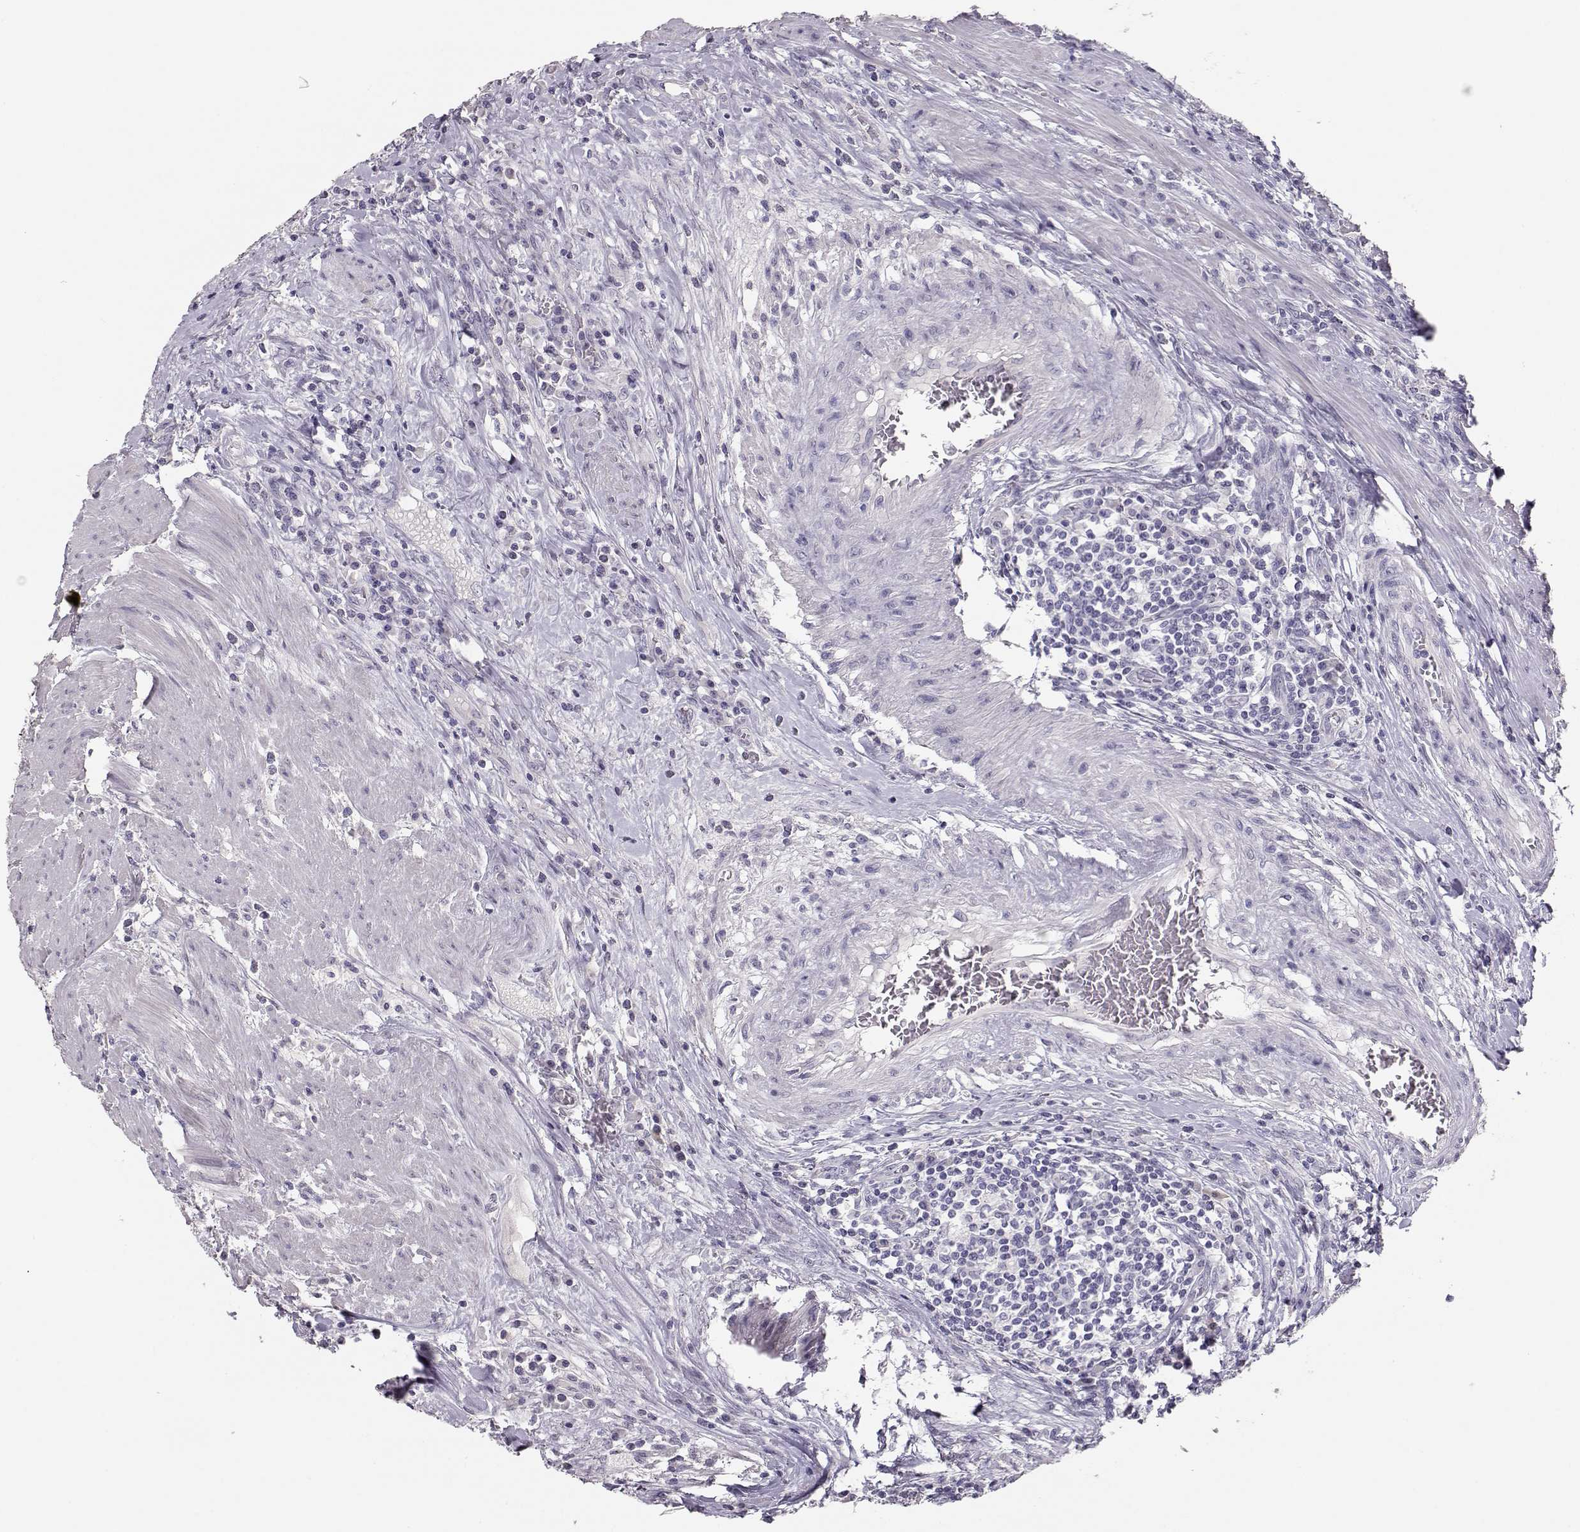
{"staining": {"intensity": "negative", "quantity": "none", "location": "none"}, "tissue": "colorectal cancer", "cell_type": "Tumor cells", "image_type": "cancer", "snomed": [{"axis": "morphology", "description": "Adenocarcinoma, NOS"}, {"axis": "topography", "description": "Colon"}], "caption": "This is an immunohistochemistry photomicrograph of human colorectal adenocarcinoma. There is no staining in tumor cells.", "gene": "MAGEC1", "patient": {"sex": "male", "age": 53}}